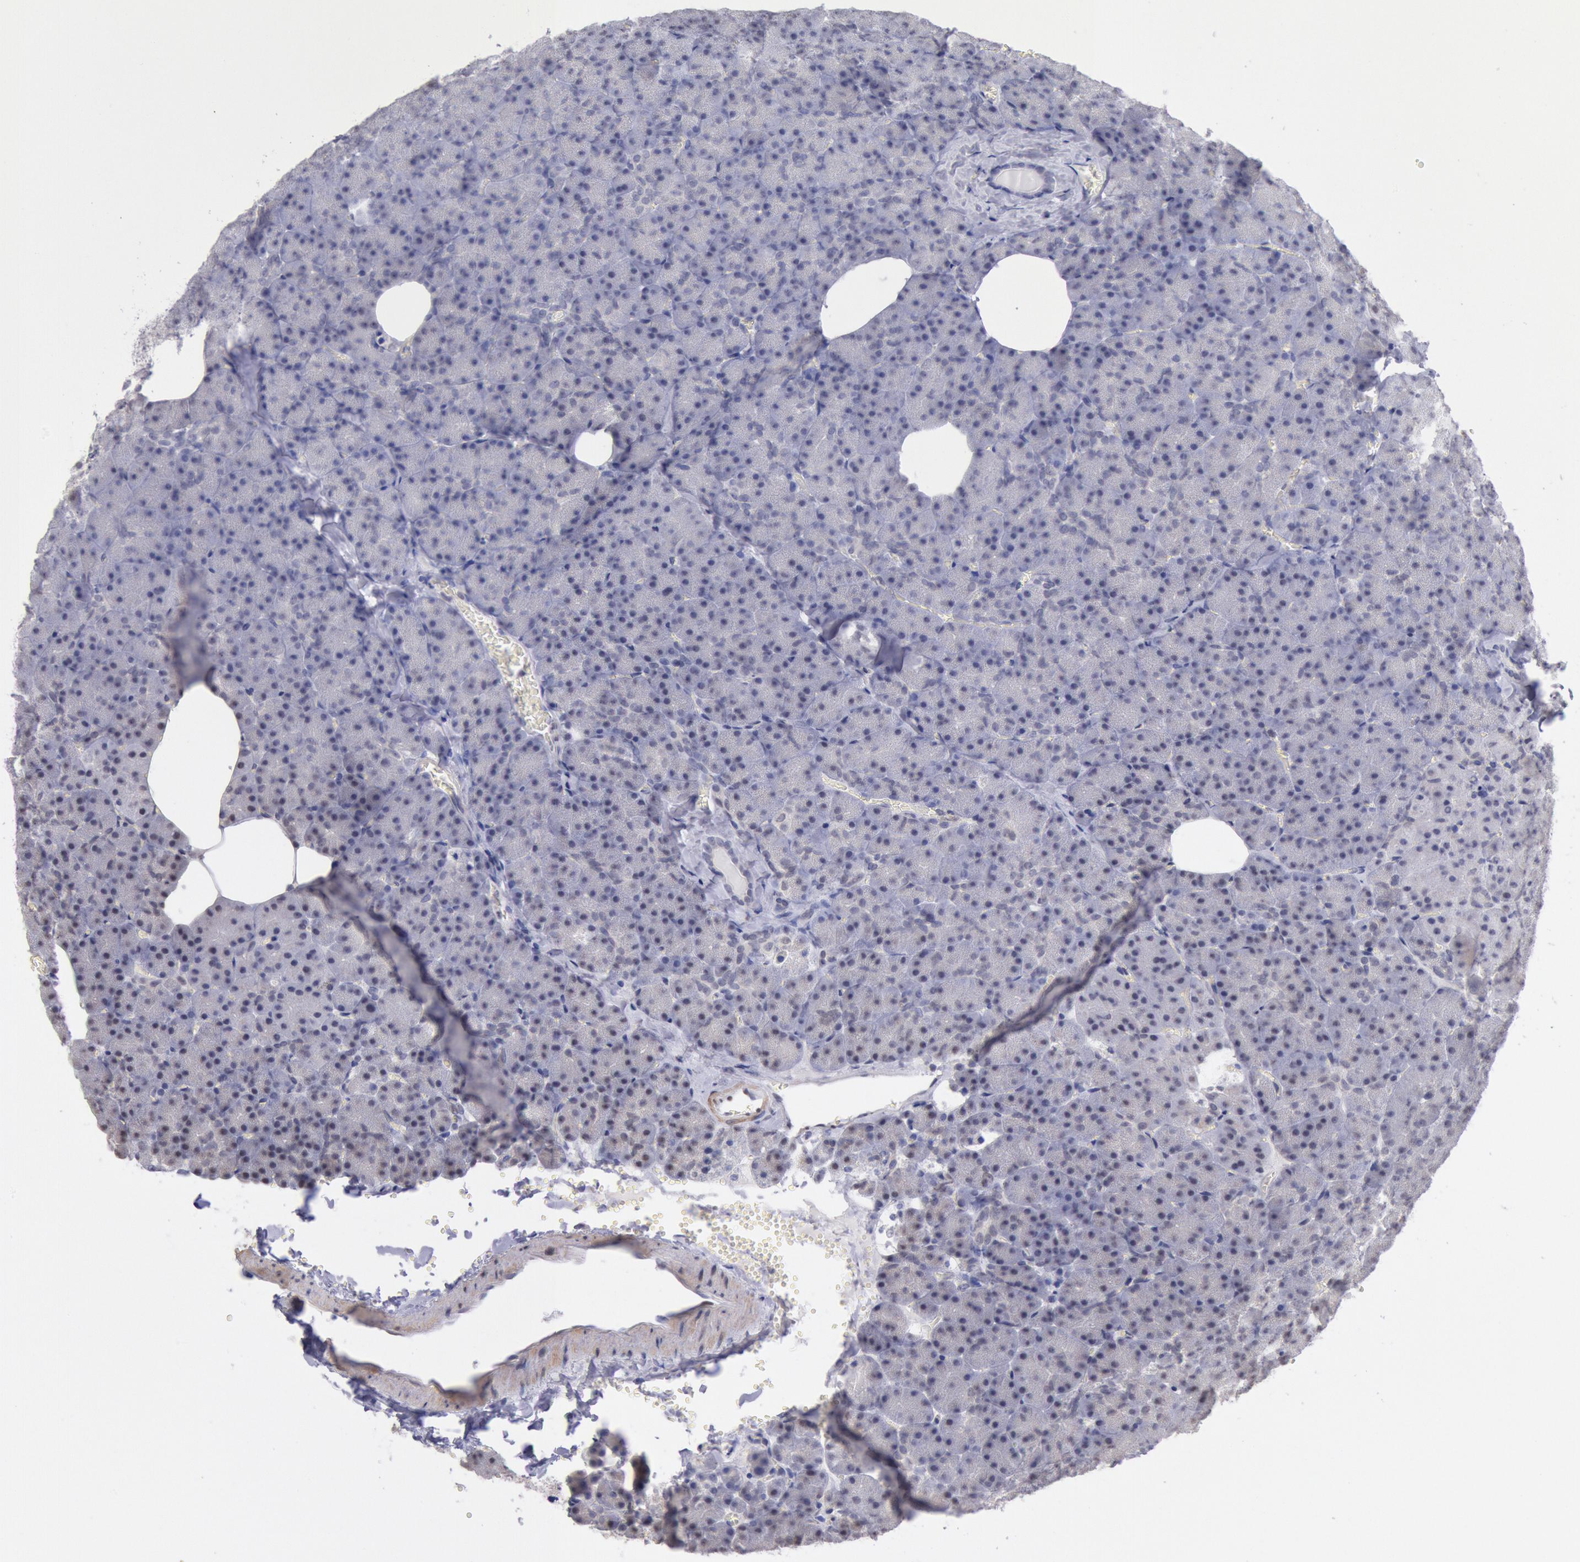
{"staining": {"intensity": "negative", "quantity": "none", "location": "none"}, "tissue": "pancreas", "cell_type": "Exocrine glandular cells", "image_type": "normal", "snomed": [{"axis": "morphology", "description": "Normal tissue, NOS"}, {"axis": "topography", "description": "Pancreas"}], "caption": "Micrograph shows no significant protein staining in exocrine glandular cells of unremarkable pancreas. Brightfield microscopy of immunohistochemistry stained with DAB (3,3'-diaminobenzidine) (brown) and hematoxylin (blue), captured at high magnification.", "gene": "MYH6", "patient": {"sex": "female", "age": 35}}